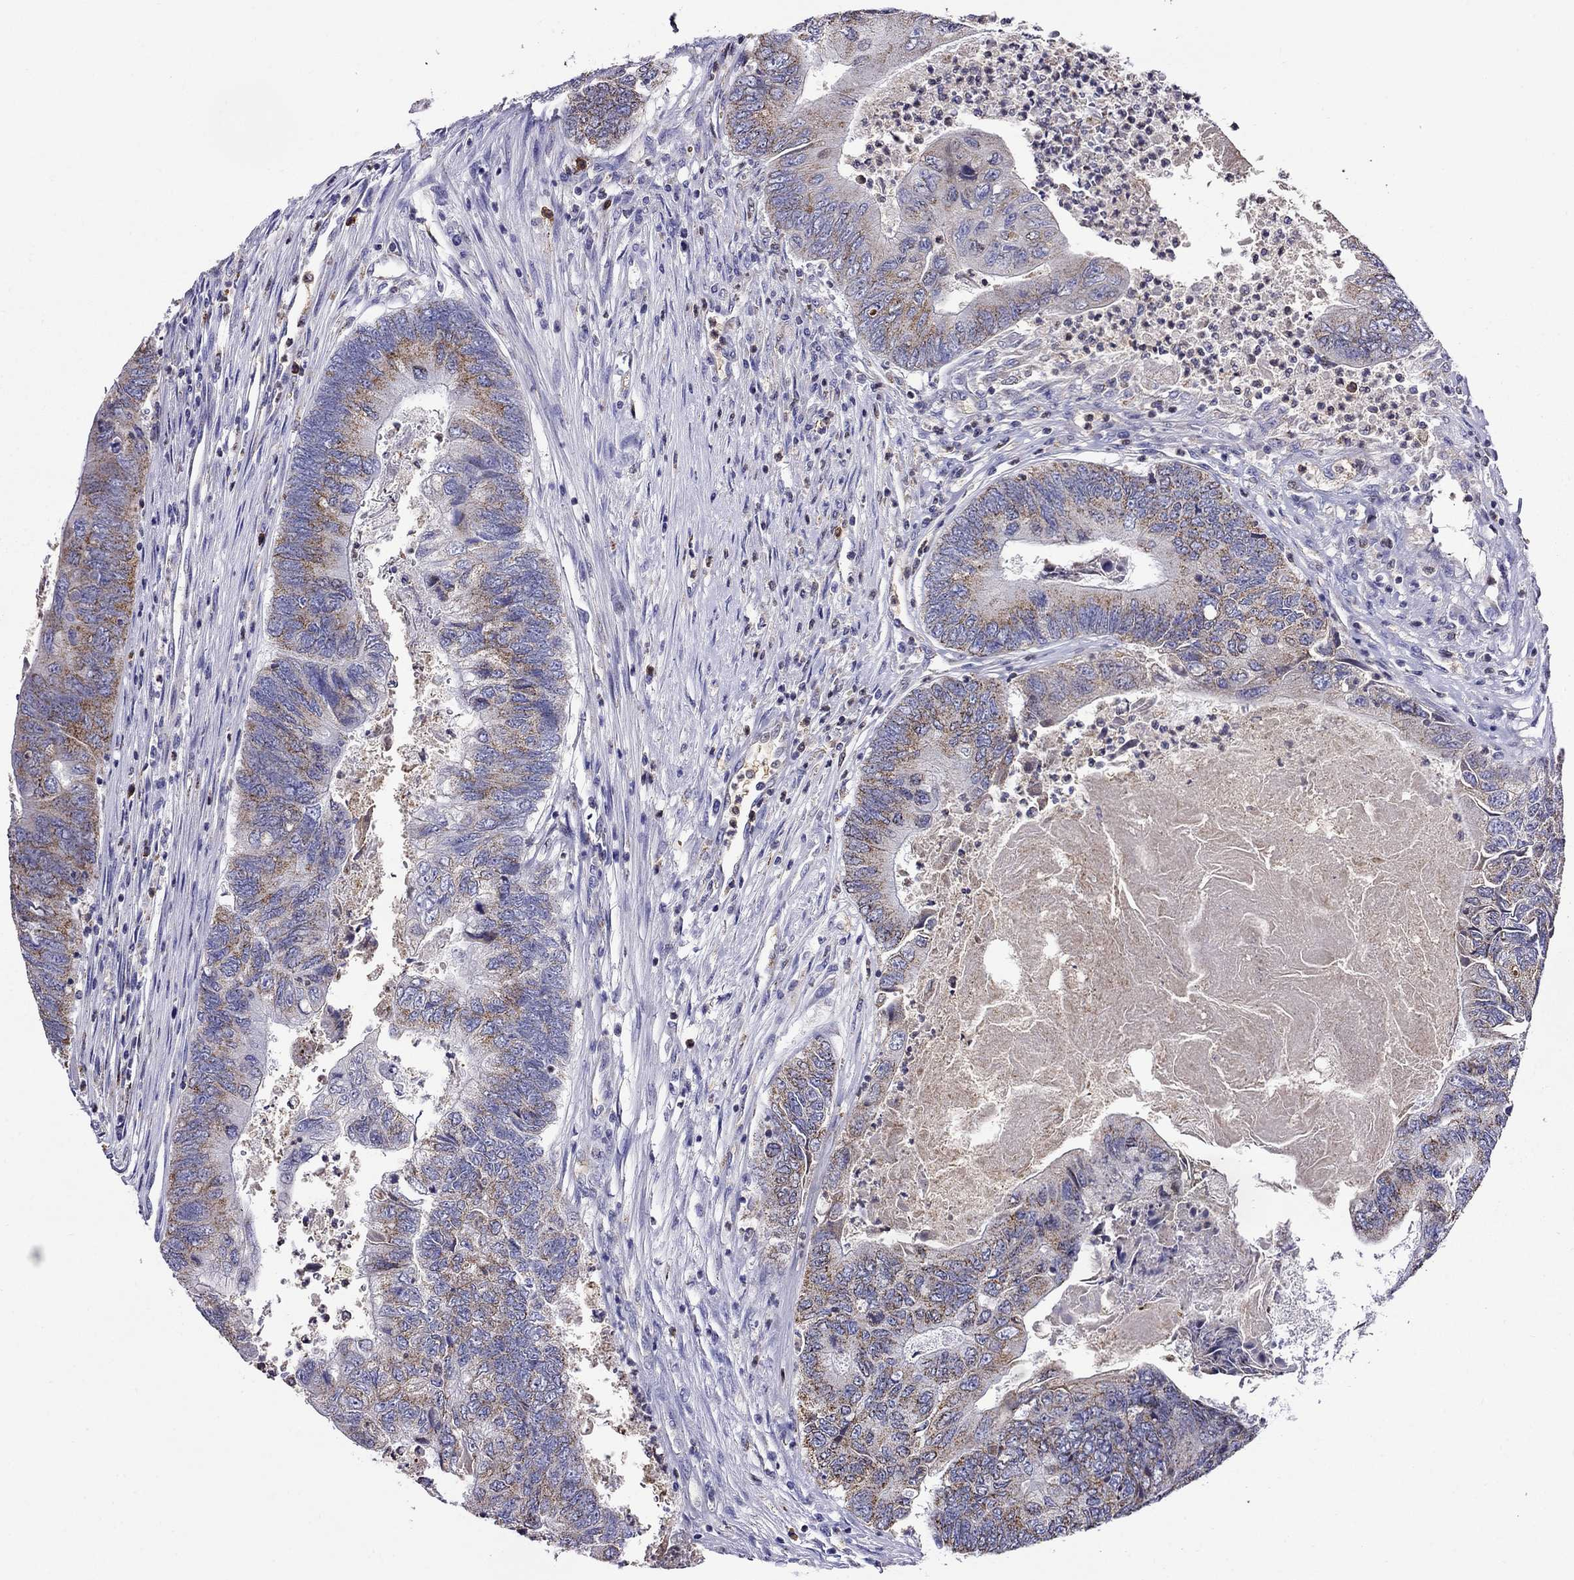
{"staining": {"intensity": "moderate", "quantity": "<25%", "location": "cytoplasmic/membranous"}, "tissue": "colorectal cancer", "cell_type": "Tumor cells", "image_type": "cancer", "snomed": [{"axis": "morphology", "description": "Adenocarcinoma, NOS"}, {"axis": "topography", "description": "Colon"}], "caption": "The immunohistochemical stain labels moderate cytoplasmic/membranous positivity in tumor cells of colorectal cancer (adenocarcinoma) tissue. (IHC, brightfield microscopy, high magnification).", "gene": "SCG2", "patient": {"sex": "female", "age": 67}}